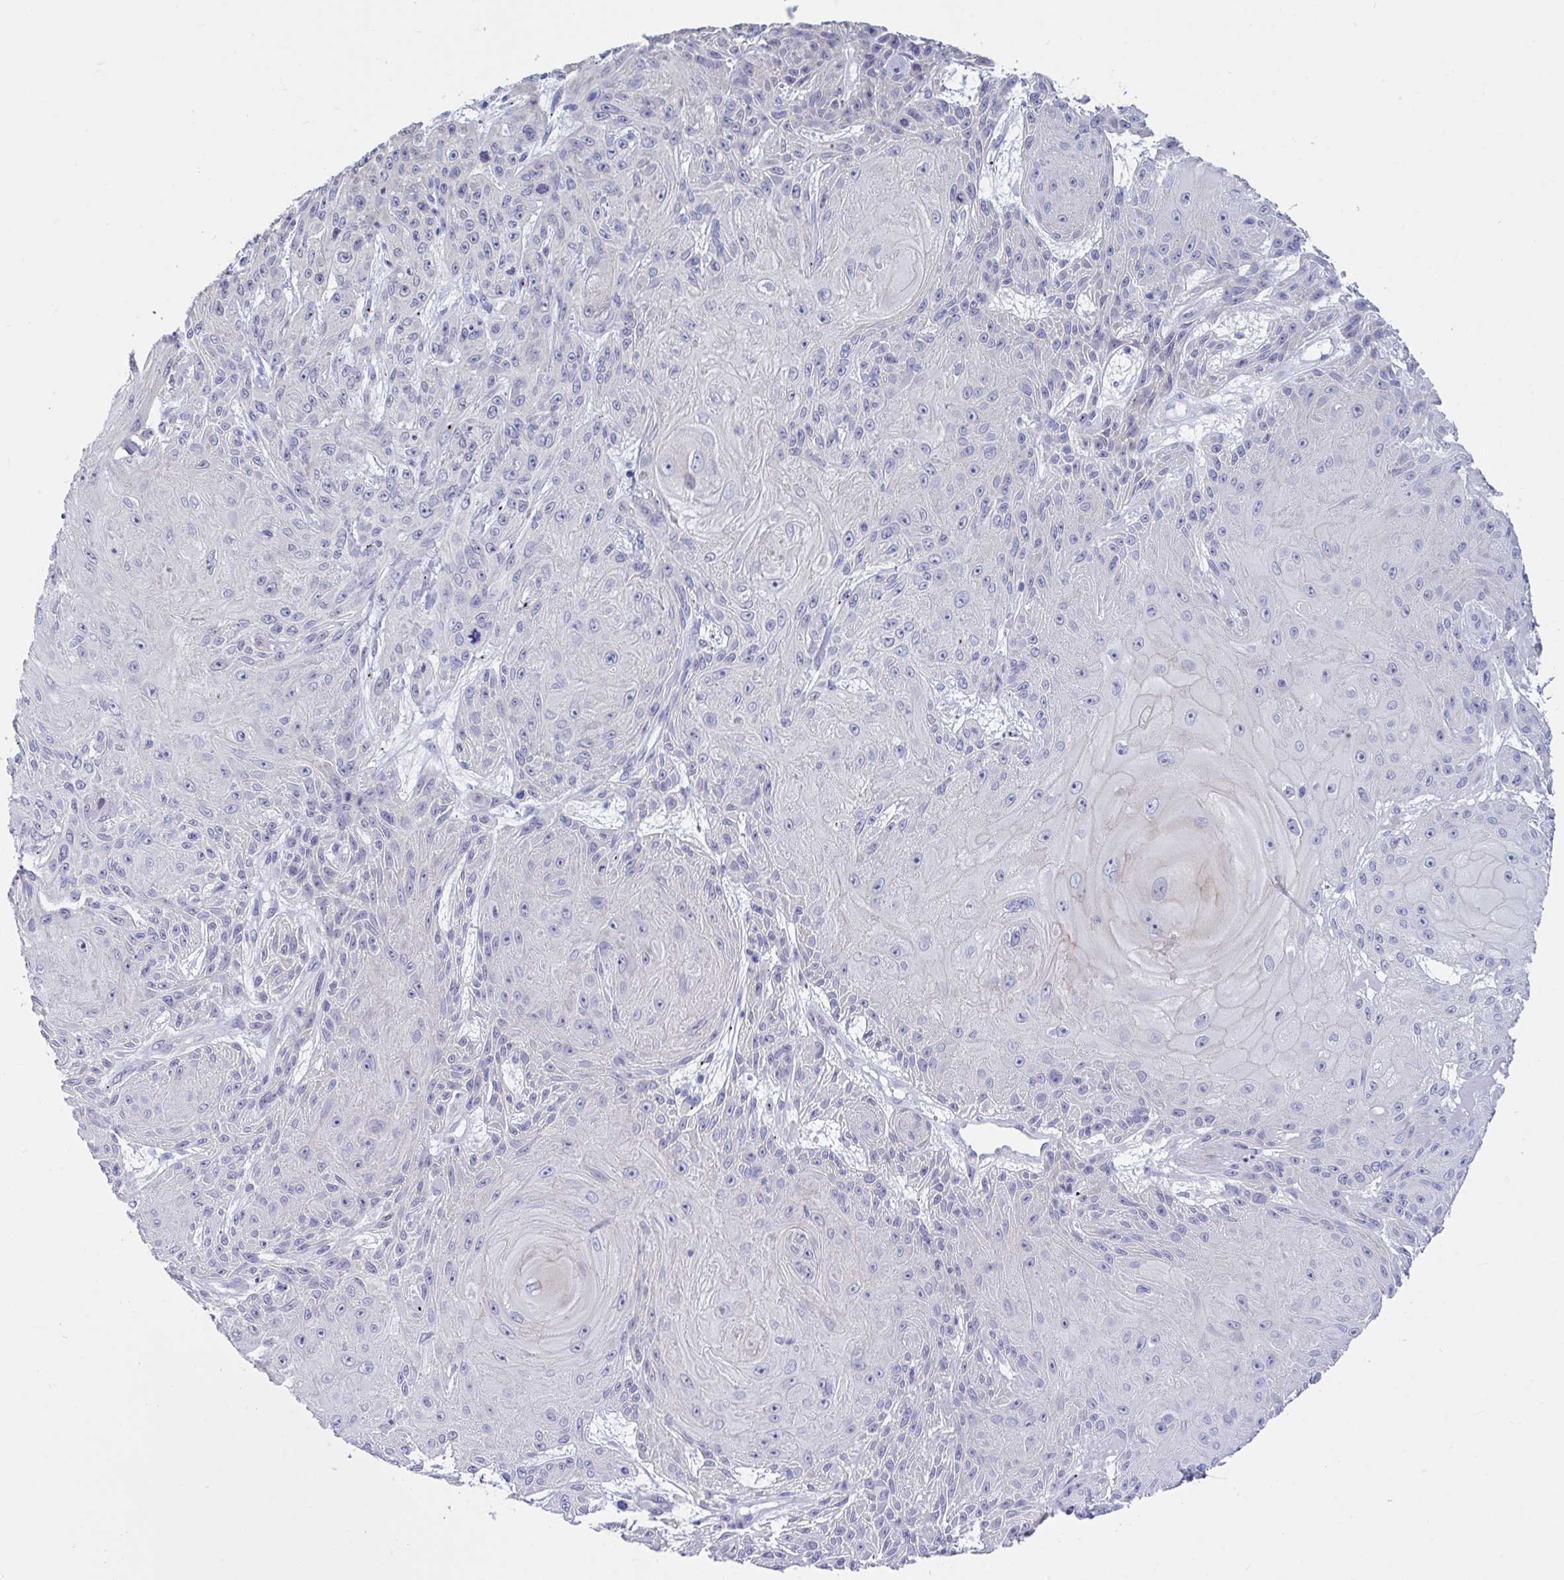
{"staining": {"intensity": "negative", "quantity": "none", "location": "none"}, "tissue": "skin cancer", "cell_type": "Tumor cells", "image_type": "cancer", "snomed": [{"axis": "morphology", "description": "Squamous cell carcinoma, NOS"}, {"axis": "topography", "description": "Skin"}], "caption": "Micrograph shows no protein staining in tumor cells of squamous cell carcinoma (skin) tissue.", "gene": "TTC30B", "patient": {"sex": "male", "age": 88}}